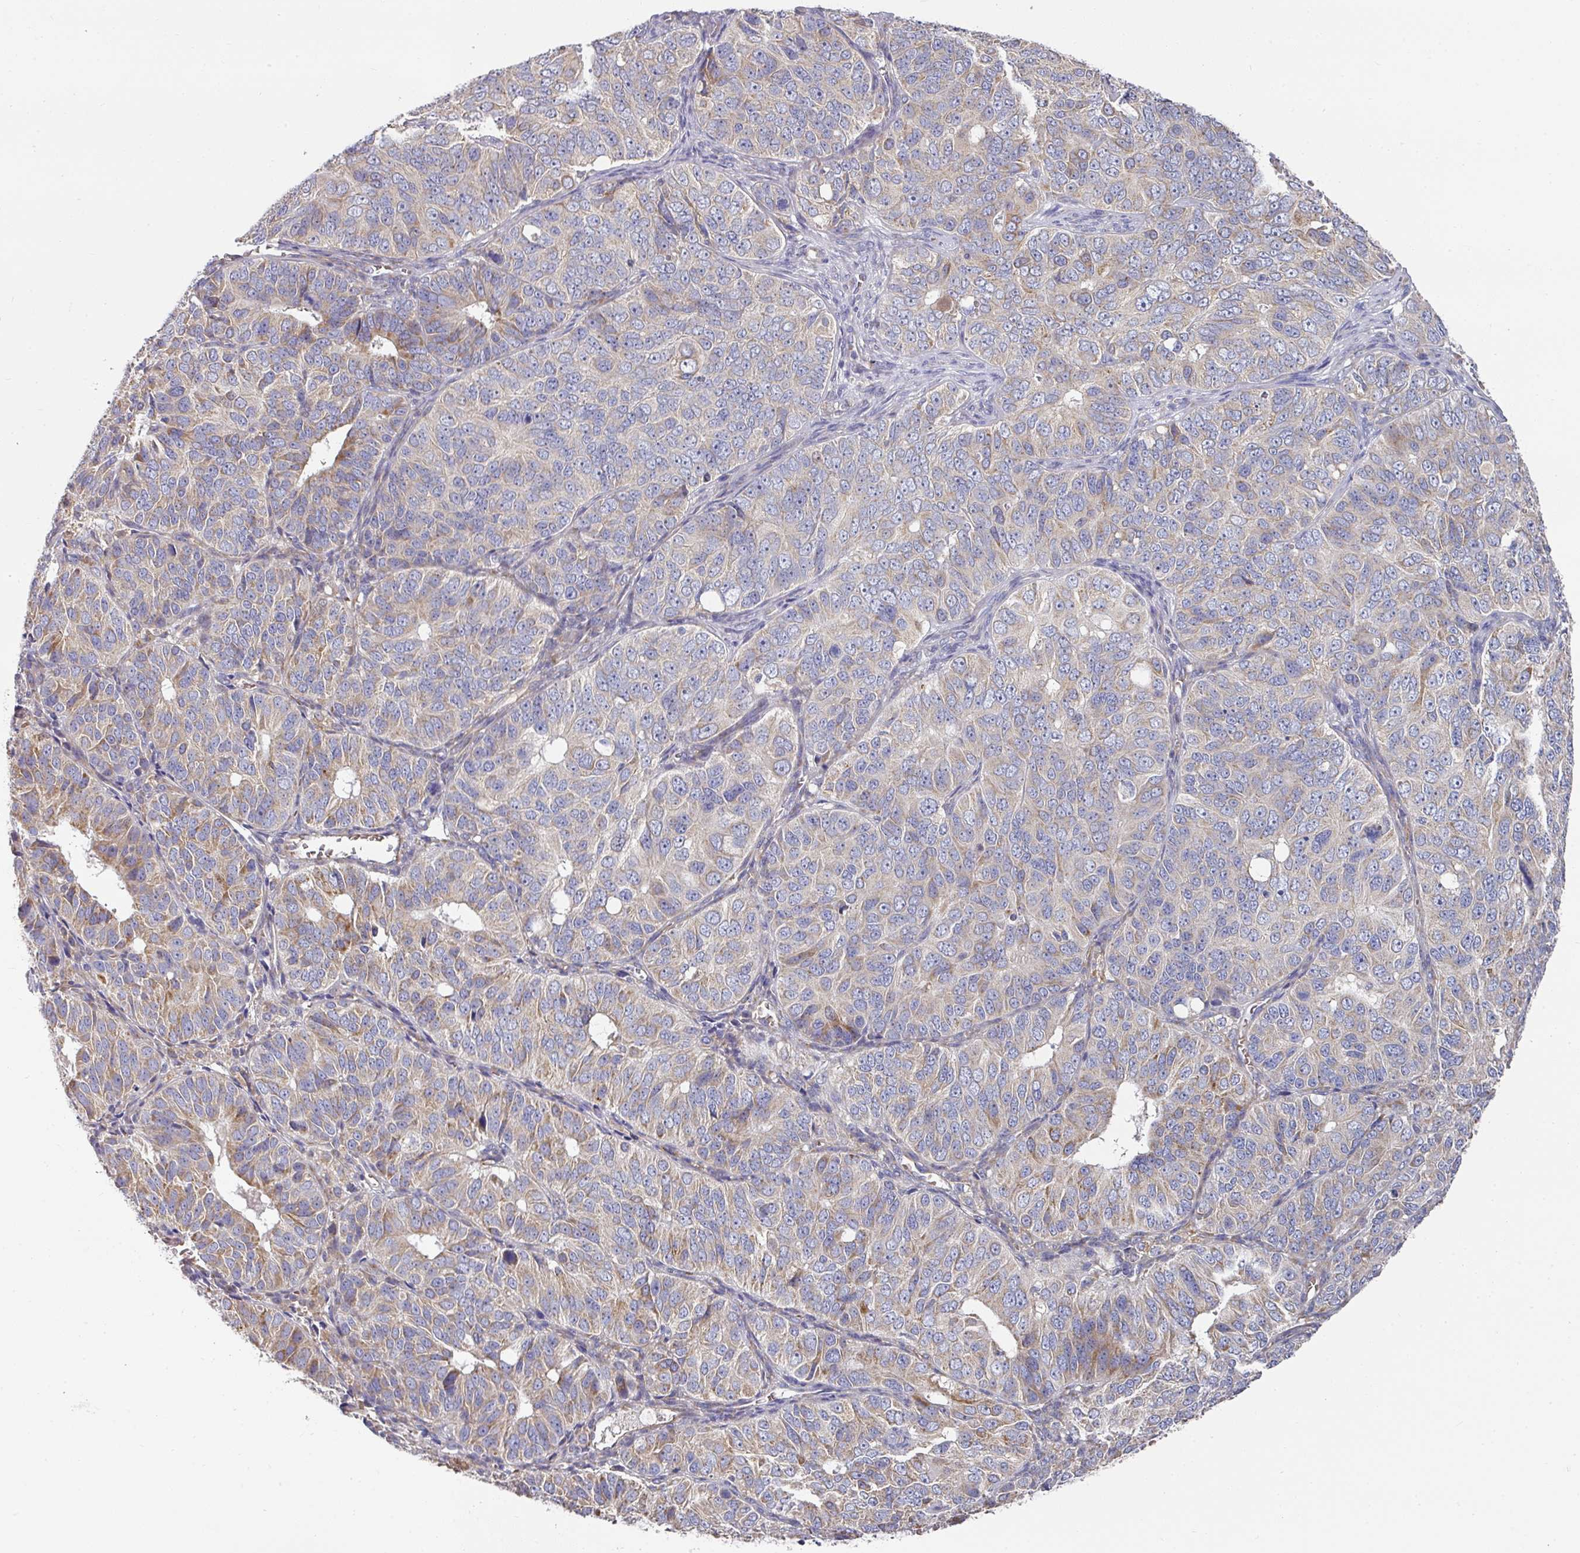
{"staining": {"intensity": "weak", "quantity": "25%-75%", "location": "cytoplasmic/membranous"}, "tissue": "ovarian cancer", "cell_type": "Tumor cells", "image_type": "cancer", "snomed": [{"axis": "morphology", "description": "Carcinoma, endometroid"}, {"axis": "topography", "description": "Ovary"}], "caption": "Protein staining of endometroid carcinoma (ovarian) tissue reveals weak cytoplasmic/membranous positivity in approximately 25%-75% of tumor cells.", "gene": "PYROXD2", "patient": {"sex": "female", "age": 51}}